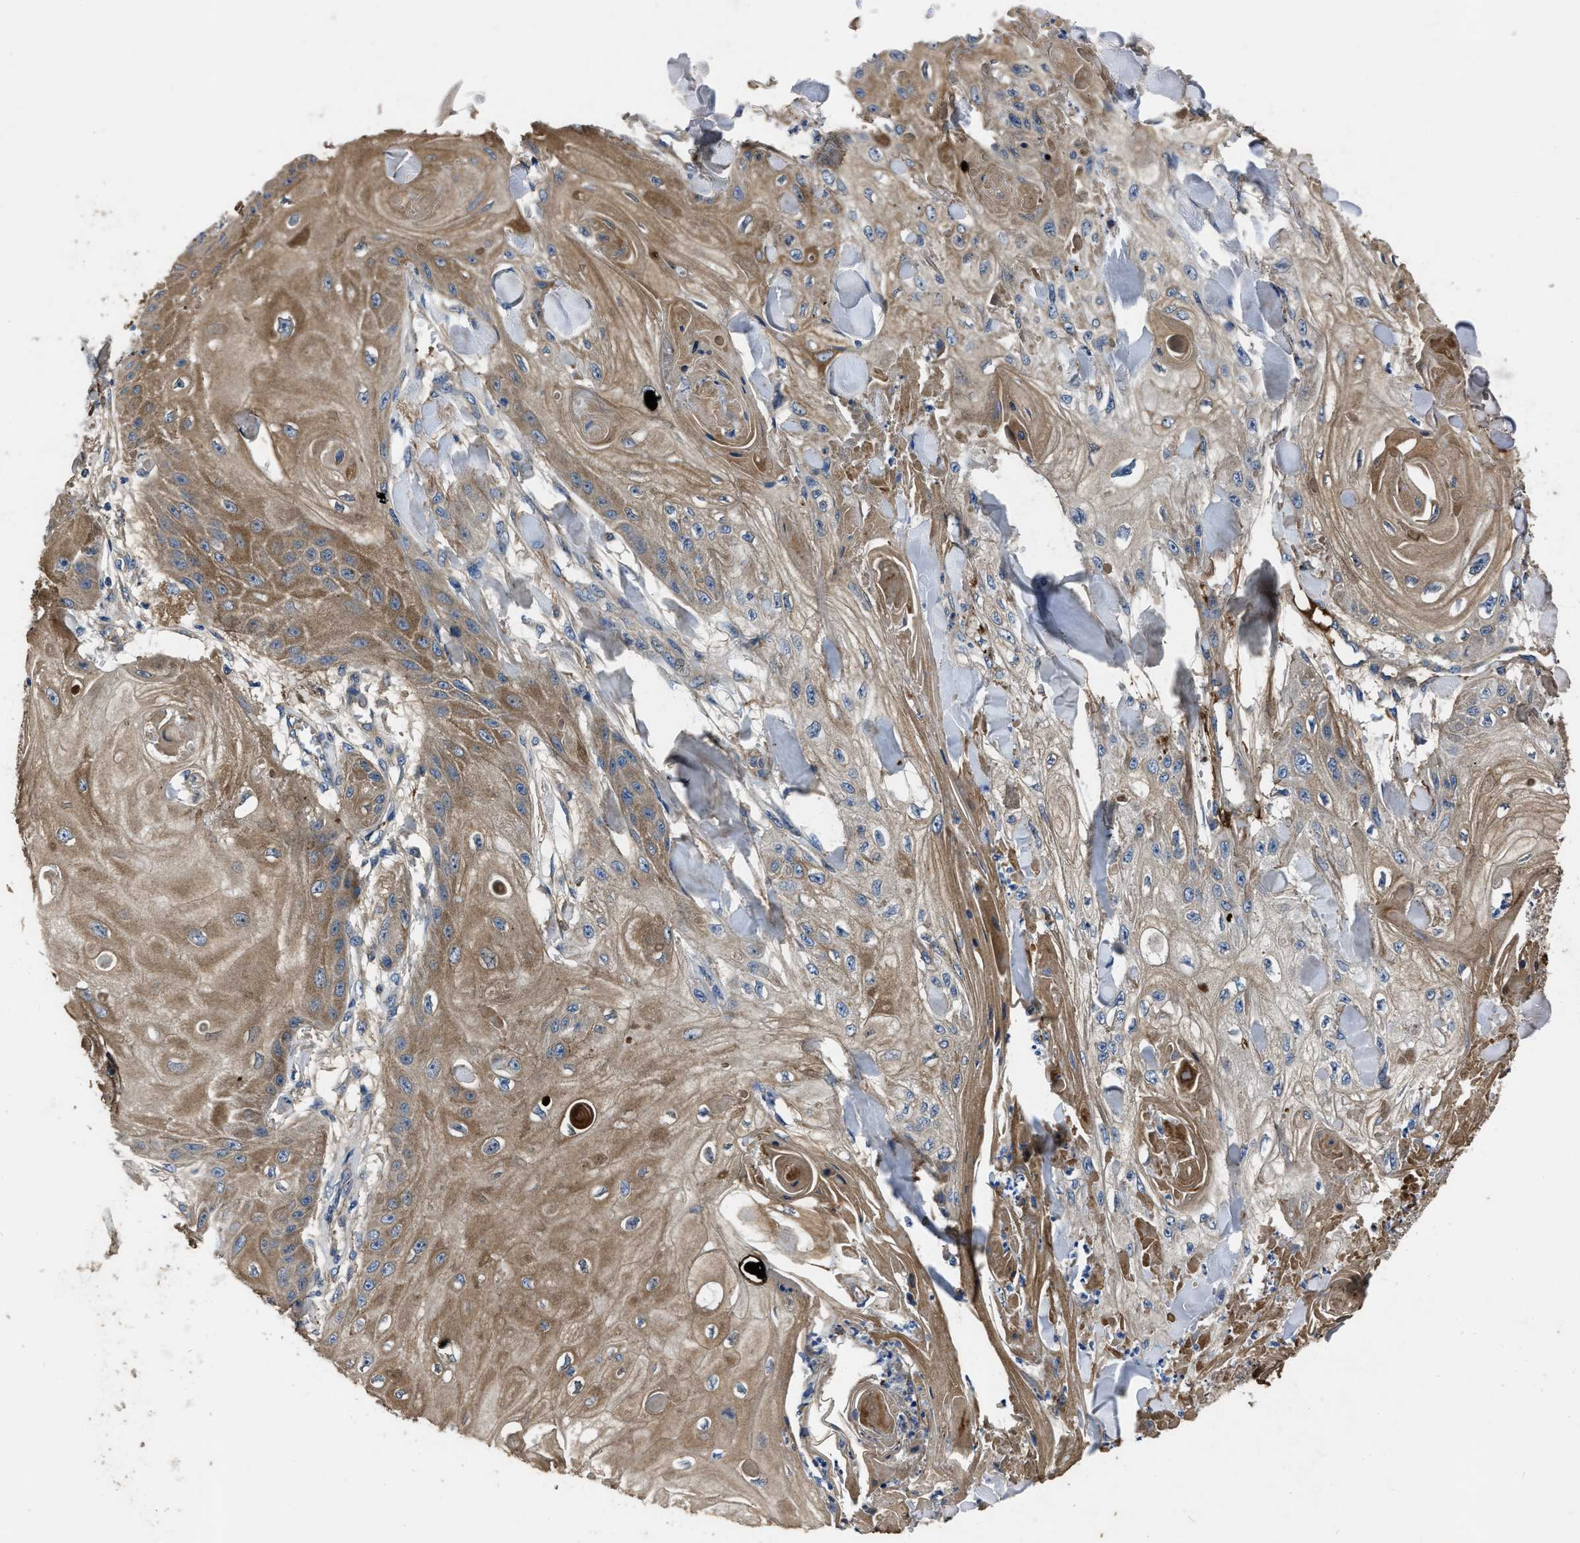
{"staining": {"intensity": "moderate", "quantity": ">75%", "location": "cytoplasmic/membranous"}, "tissue": "skin cancer", "cell_type": "Tumor cells", "image_type": "cancer", "snomed": [{"axis": "morphology", "description": "Squamous cell carcinoma, NOS"}, {"axis": "topography", "description": "Skin"}], "caption": "This is a histology image of immunohistochemistry (IHC) staining of squamous cell carcinoma (skin), which shows moderate positivity in the cytoplasmic/membranous of tumor cells.", "gene": "ERC1", "patient": {"sex": "male", "age": 74}}